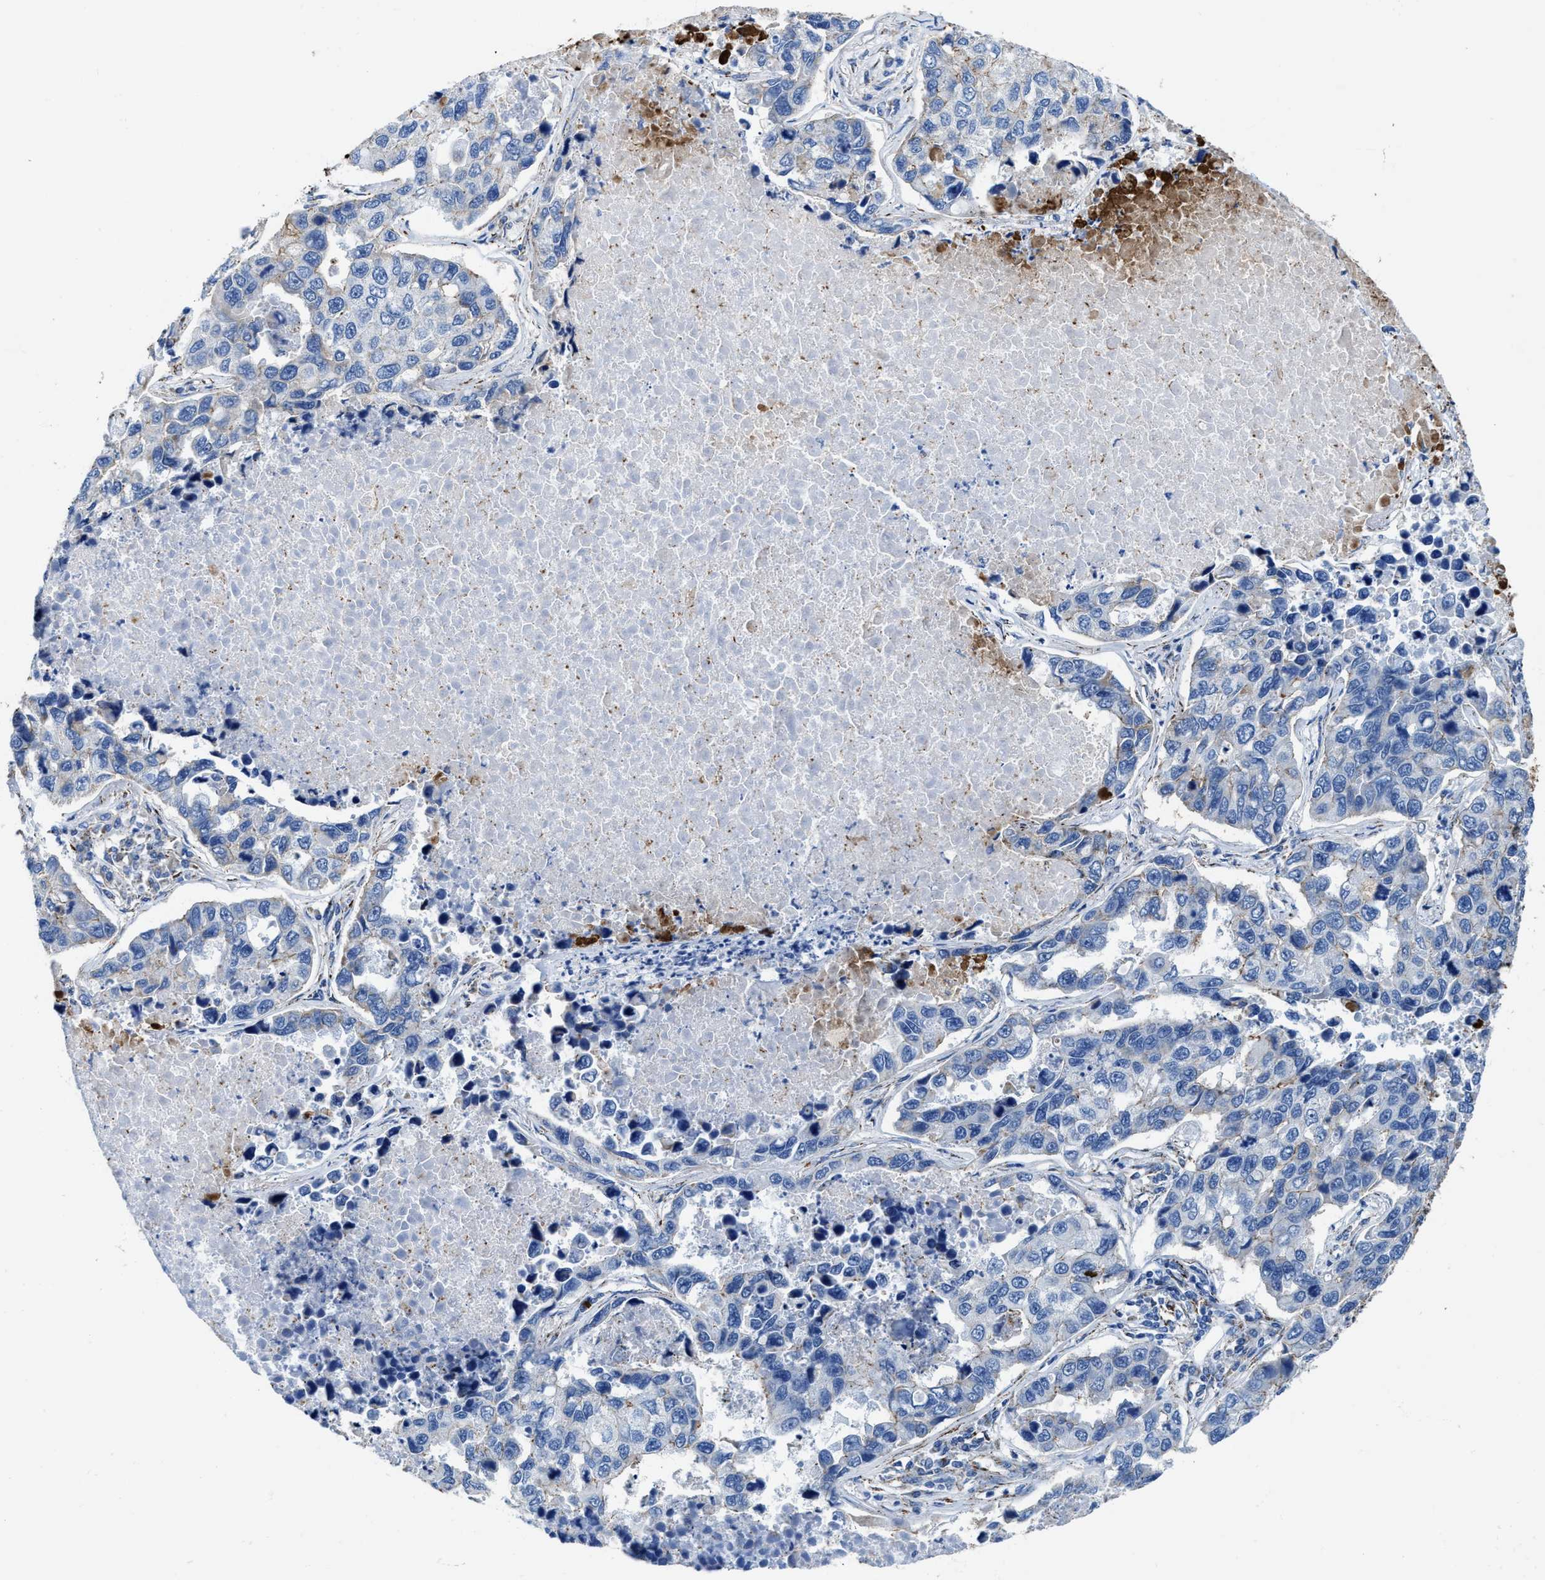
{"staining": {"intensity": "negative", "quantity": "none", "location": "none"}, "tissue": "lung cancer", "cell_type": "Tumor cells", "image_type": "cancer", "snomed": [{"axis": "morphology", "description": "Adenocarcinoma, NOS"}, {"axis": "topography", "description": "Lung"}], "caption": "A histopathology image of human lung adenocarcinoma is negative for staining in tumor cells.", "gene": "ALDH1B1", "patient": {"sex": "male", "age": 64}}